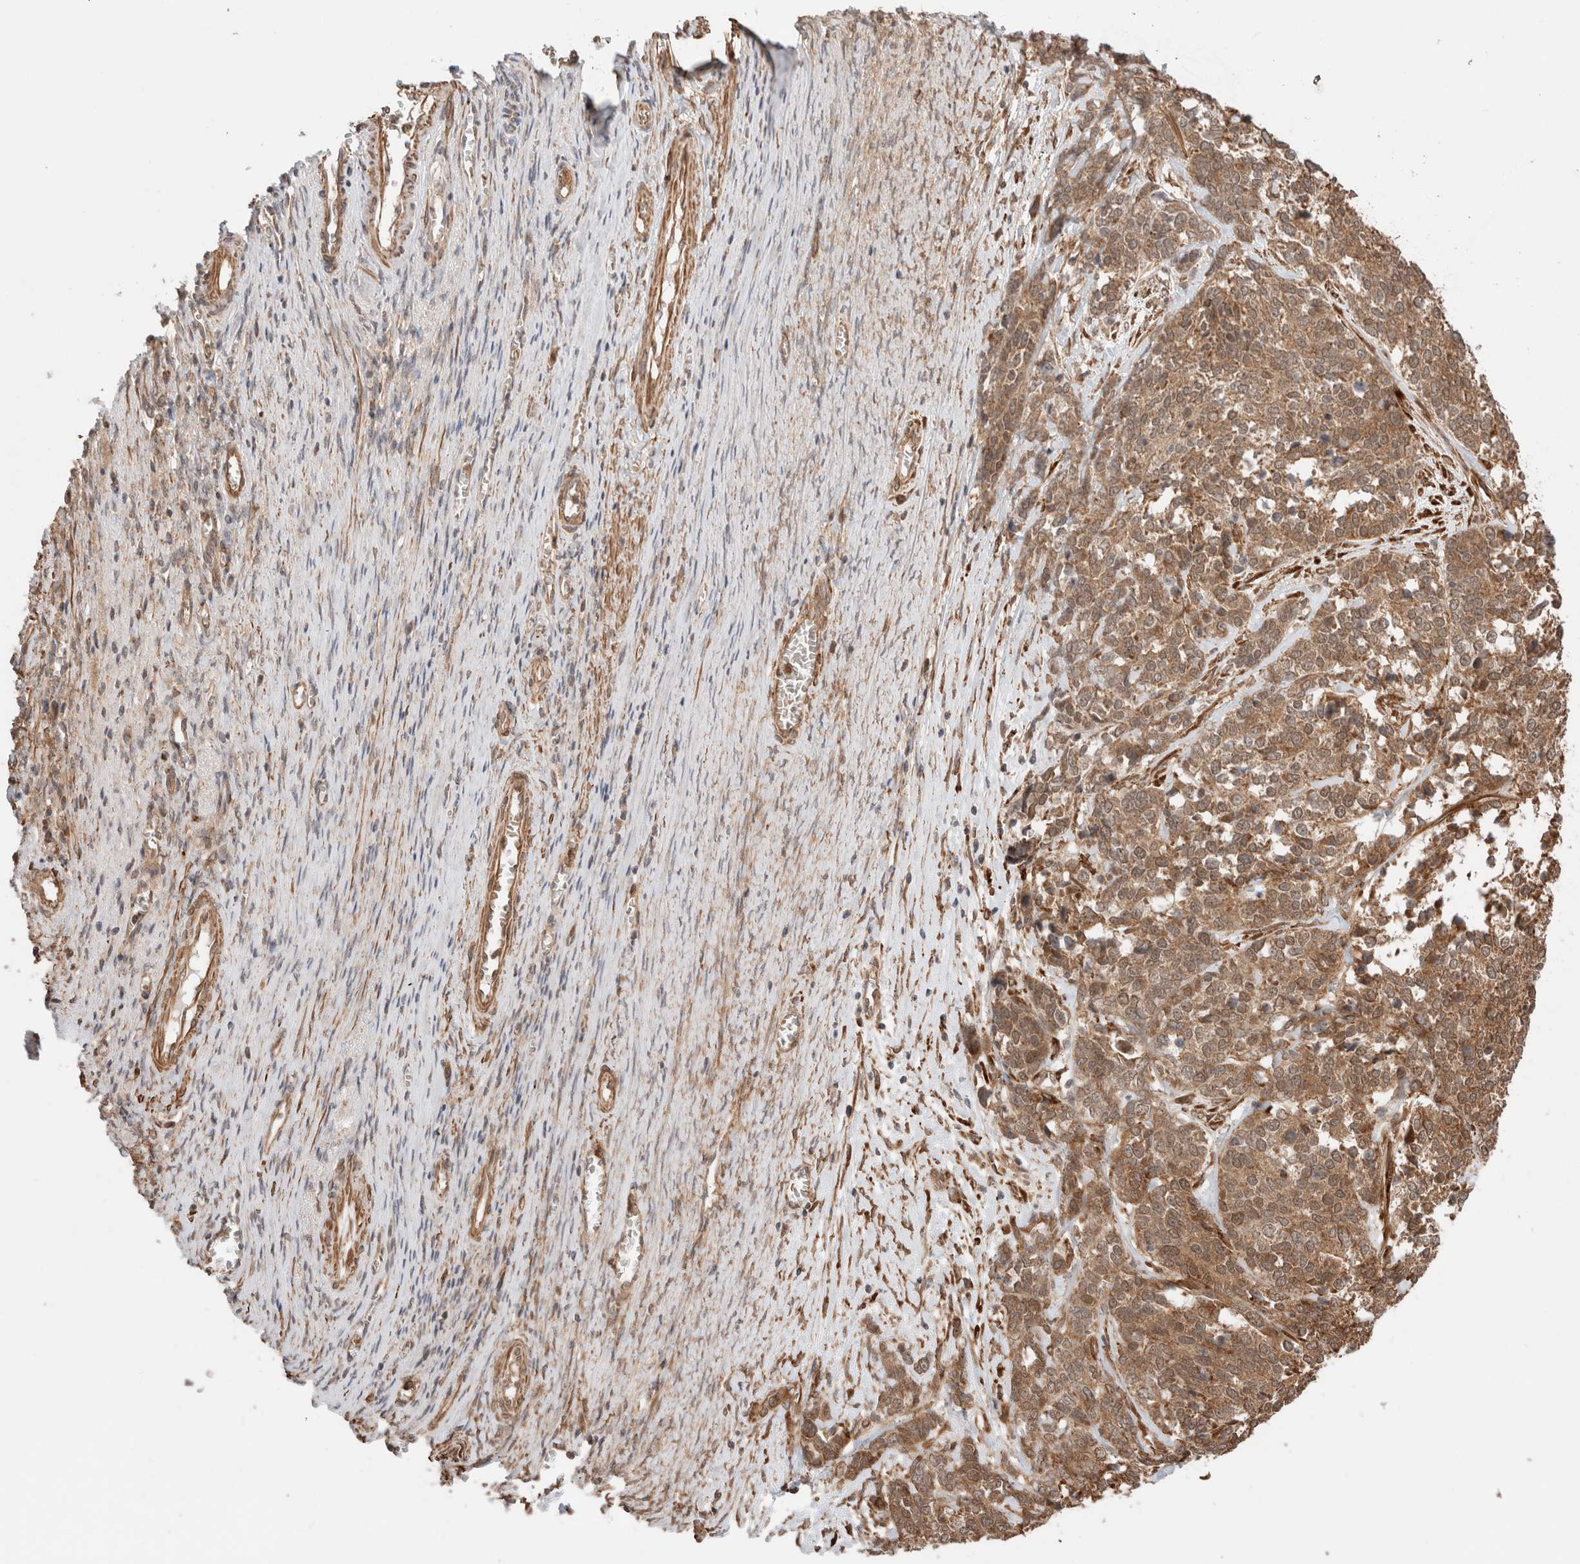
{"staining": {"intensity": "moderate", "quantity": ">75%", "location": "cytoplasmic/membranous"}, "tissue": "ovarian cancer", "cell_type": "Tumor cells", "image_type": "cancer", "snomed": [{"axis": "morphology", "description": "Cystadenocarcinoma, serous, NOS"}, {"axis": "topography", "description": "Ovary"}], "caption": "Protein analysis of ovarian cancer tissue shows moderate cytoplasmic/membranous expression in approximately >75% of tumor cells.", "gene": "ZNF649", "patient": {"sex": "female", "age": 44}}